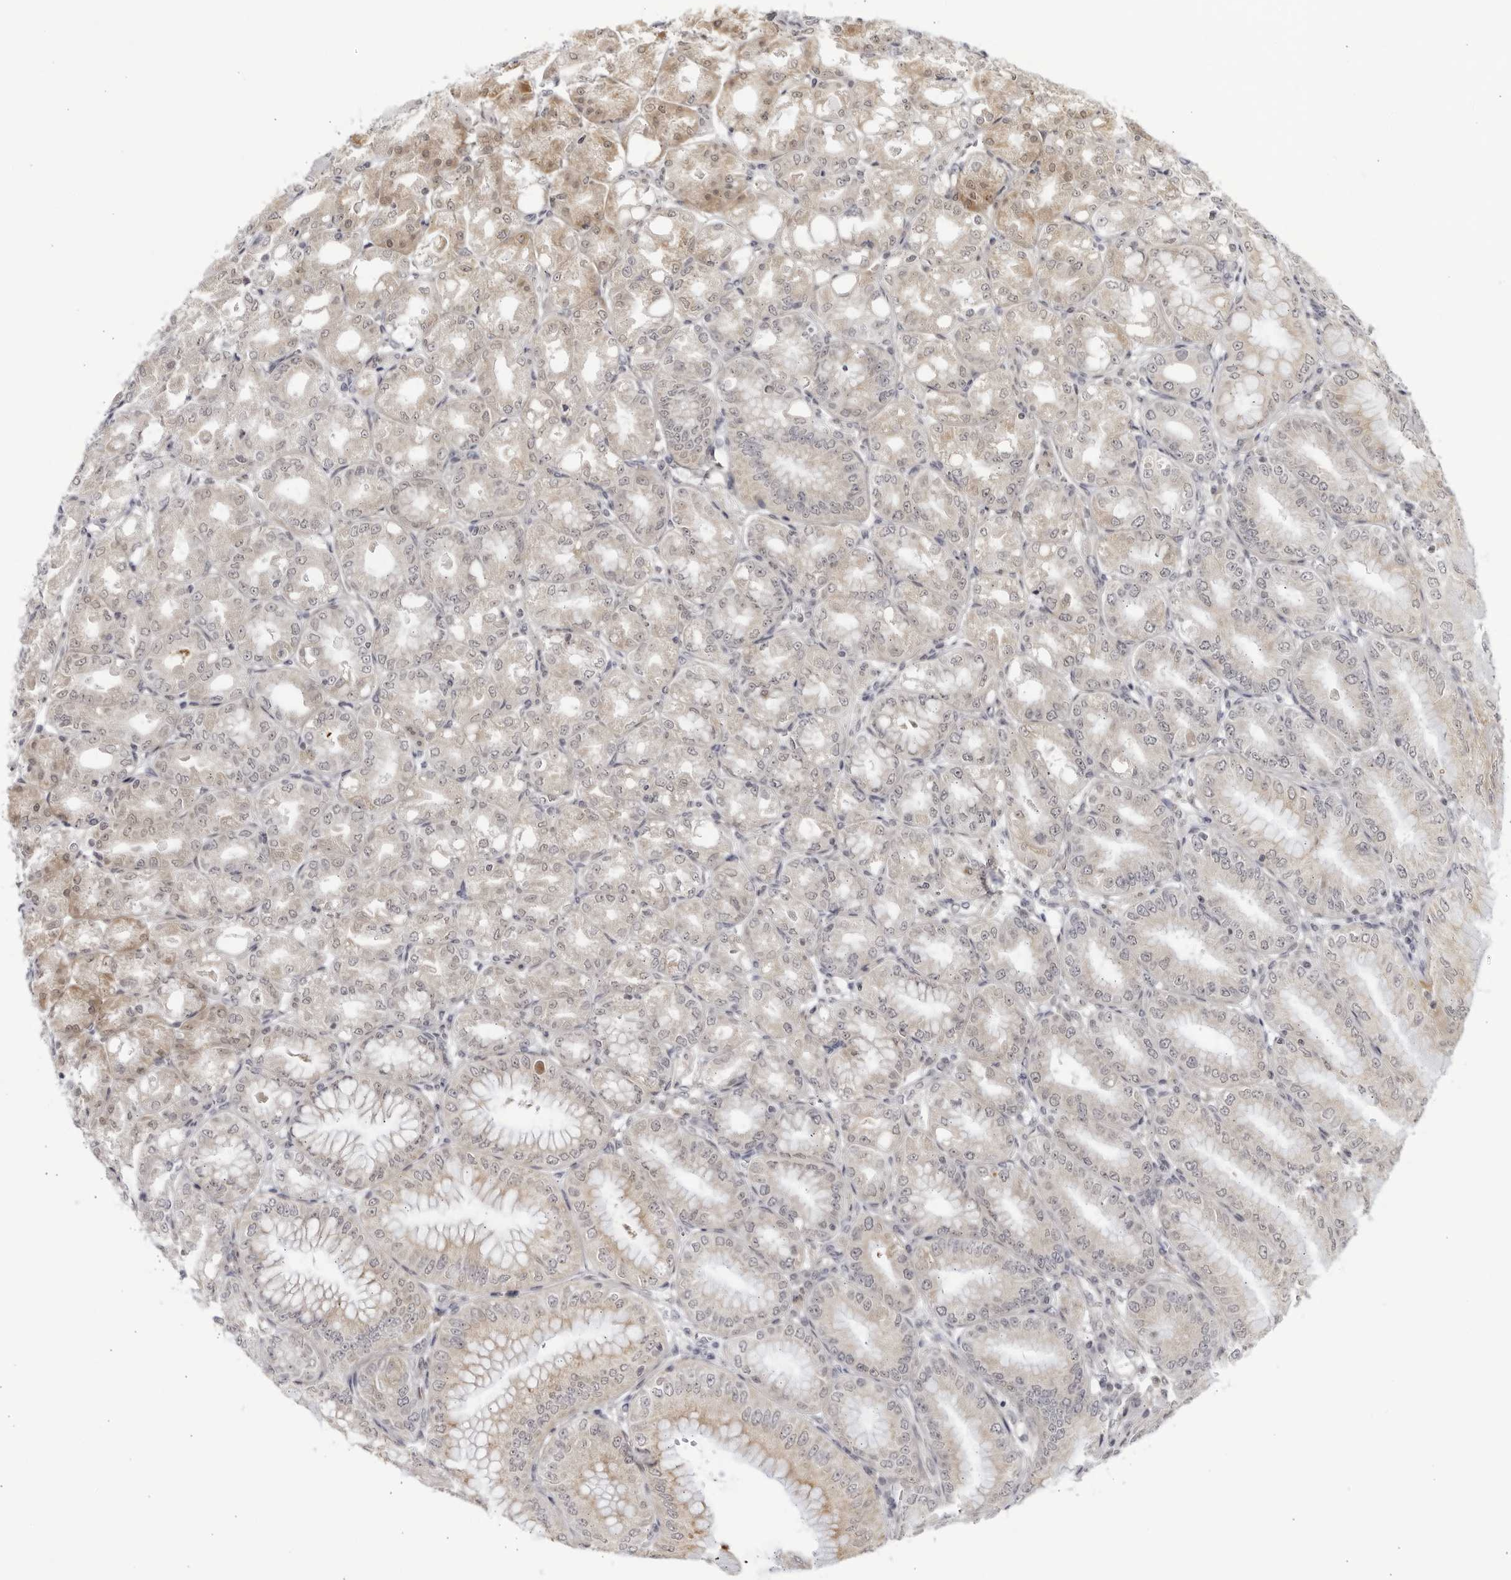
{"staining": {"intensity": "moderate", "quantity": "25%-75%", "location": "cytoplasmic/membranous,nuclear"}, "tissue": "stomach", "cell_type": "Glandular cells", "image_type": "normal", "snomed": [{"axis": "morphology", "description": "Normal tissue, NOS"}, {"axis": "topography", "description": "Stomach, lower"}], "caption": "This is a micrograph of IHC staining of normal stomach, which shows moderate staining in the cytoplasmic/membranous,nuclear of glandular cells.", "gene": "CNBD1", "patient": {"sex": "male", "age": 71}}